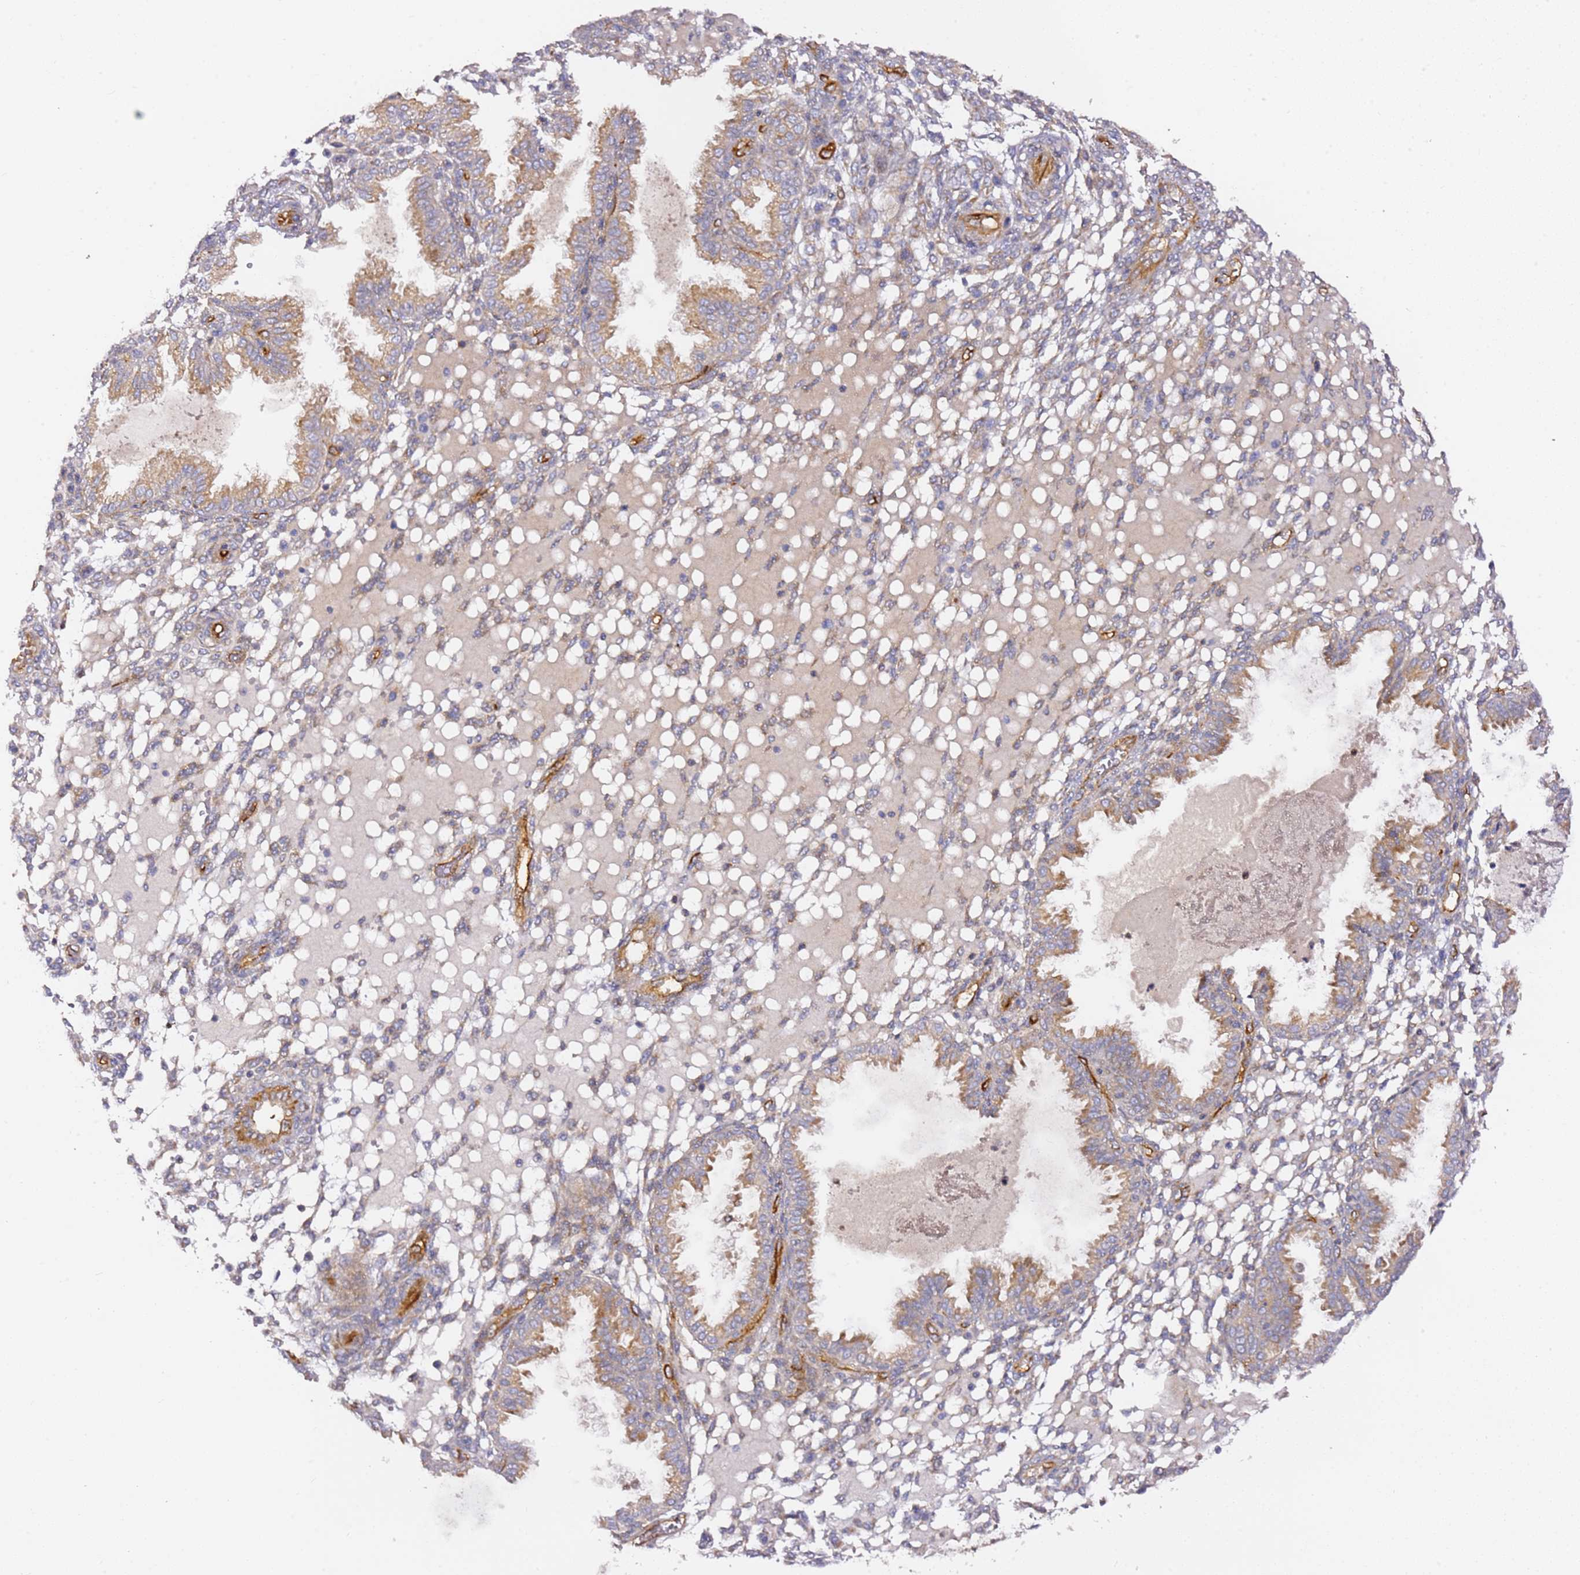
{"staining": {"intensity": "negative", "quantity": "none", "location": "none"}, "tissue": "endometrium", "cell_type": "Cells in endometrial stroma", "image_type": "normal", "snomed": [{"axis": "morphology", "description": "Normal tissue, NOS"}, {"axis": "topography", "description": "Endometrium"}], "caption": "Immunohistochemistry (IHC) image of unremarkable endometrium stained for a protein (brown), which demonstrates no staining in cells in endometrial stroma.", "gene": "KIF7", "patient": {"sex": "female", "age": 33}}